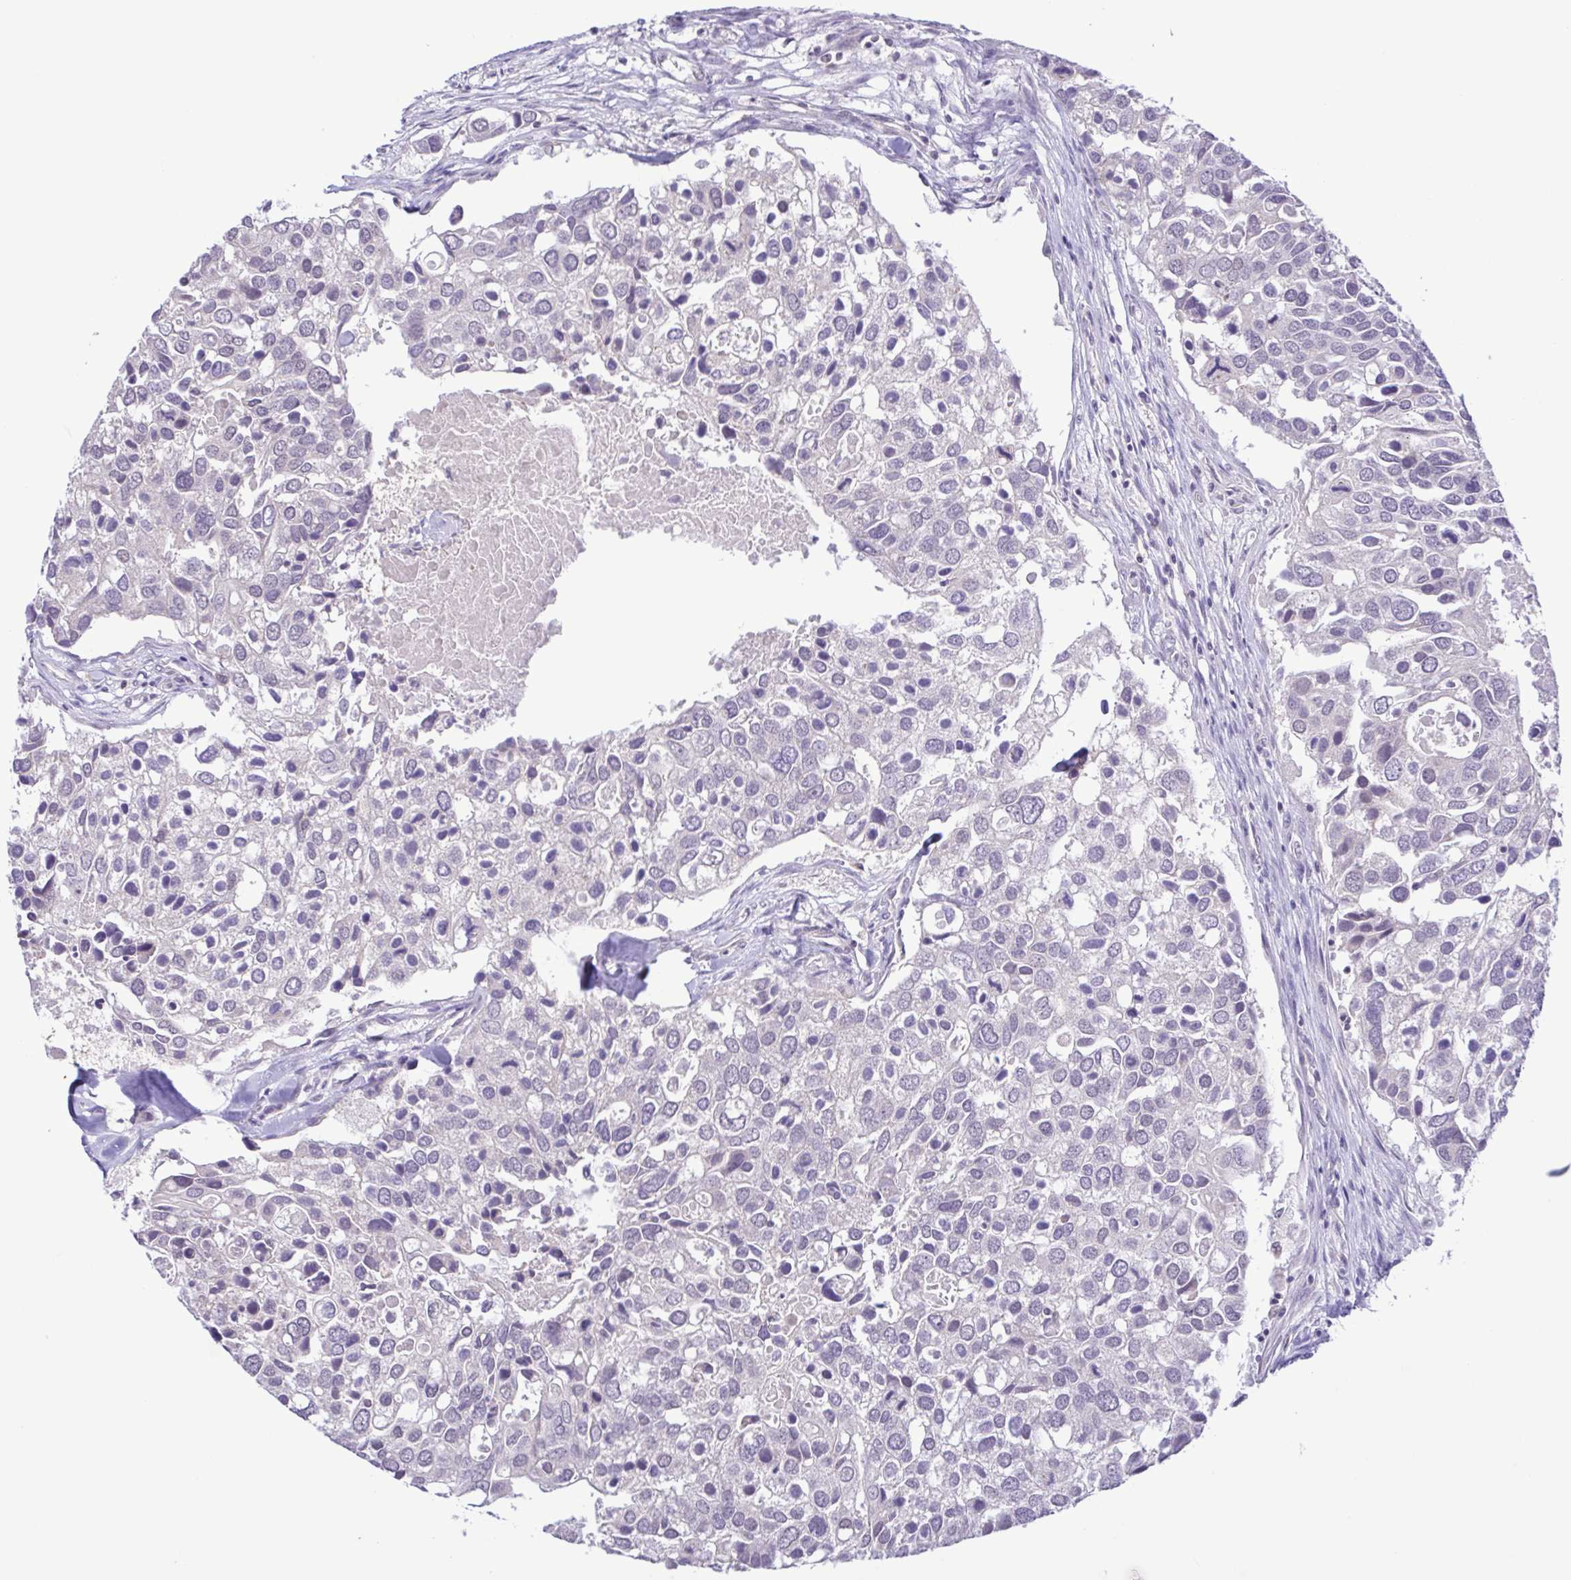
{"staining": {"intensity": "negative", "quantity": "none", "location": "none"}, "tissue": "breast cancer", "cell_type": "Tumor cells", "image_type": "cancer", "snomed": [{"axis": "morphology", "description": "Duct carcinoma"}, {"axis": "topography", "description": "Breast"}], "caption": "The micrograph reveals no staining of tumor cells in breast cancer (invasive ductal carcinoma).", "gene": "IL1RN", "patient": {"sex": "female", "age": 83}}